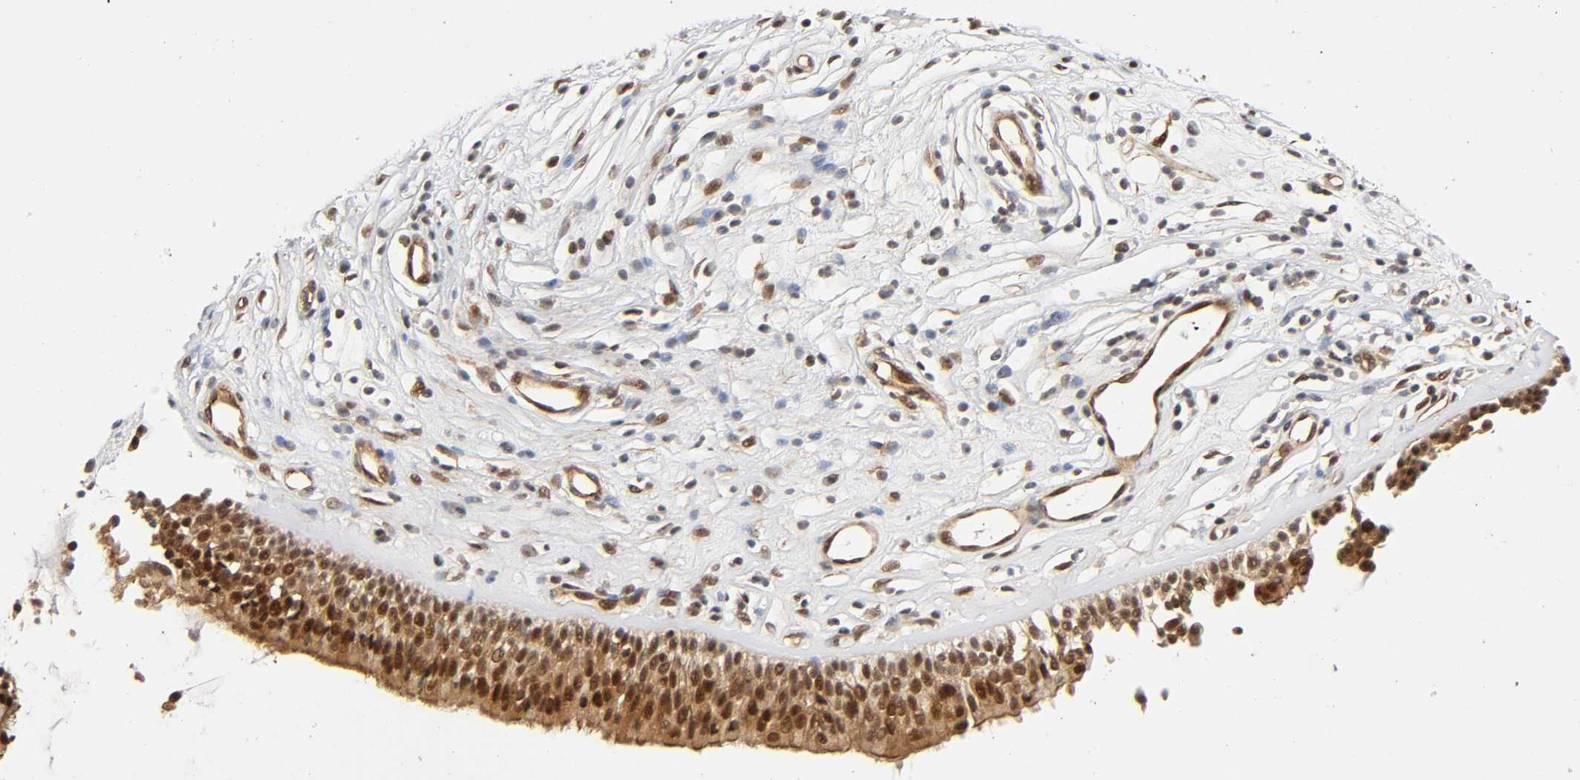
{"staining": {"intensity": "strong", "quantity": ">75%", "location": "cytoplasmic/membranous,nuclear"}, "tissue": "nasopharynx", "cell_type": "Respiratory epithelial cells", "image_type": "normal", "snomed": [{"axis": "morphology", "description": "Normal tissue, NOS"}, {"axis": "topography", "description": "Nasopharynx"}], "caption": "Protein expression analysis of normal nasopharynx exhibits strong cytoplasmic/membranous,nuclear positivity in approximately >75% of respiratory epithelial cells.", "gene": "IQCJ", "patient": {"sex": "female", "age": 63}}